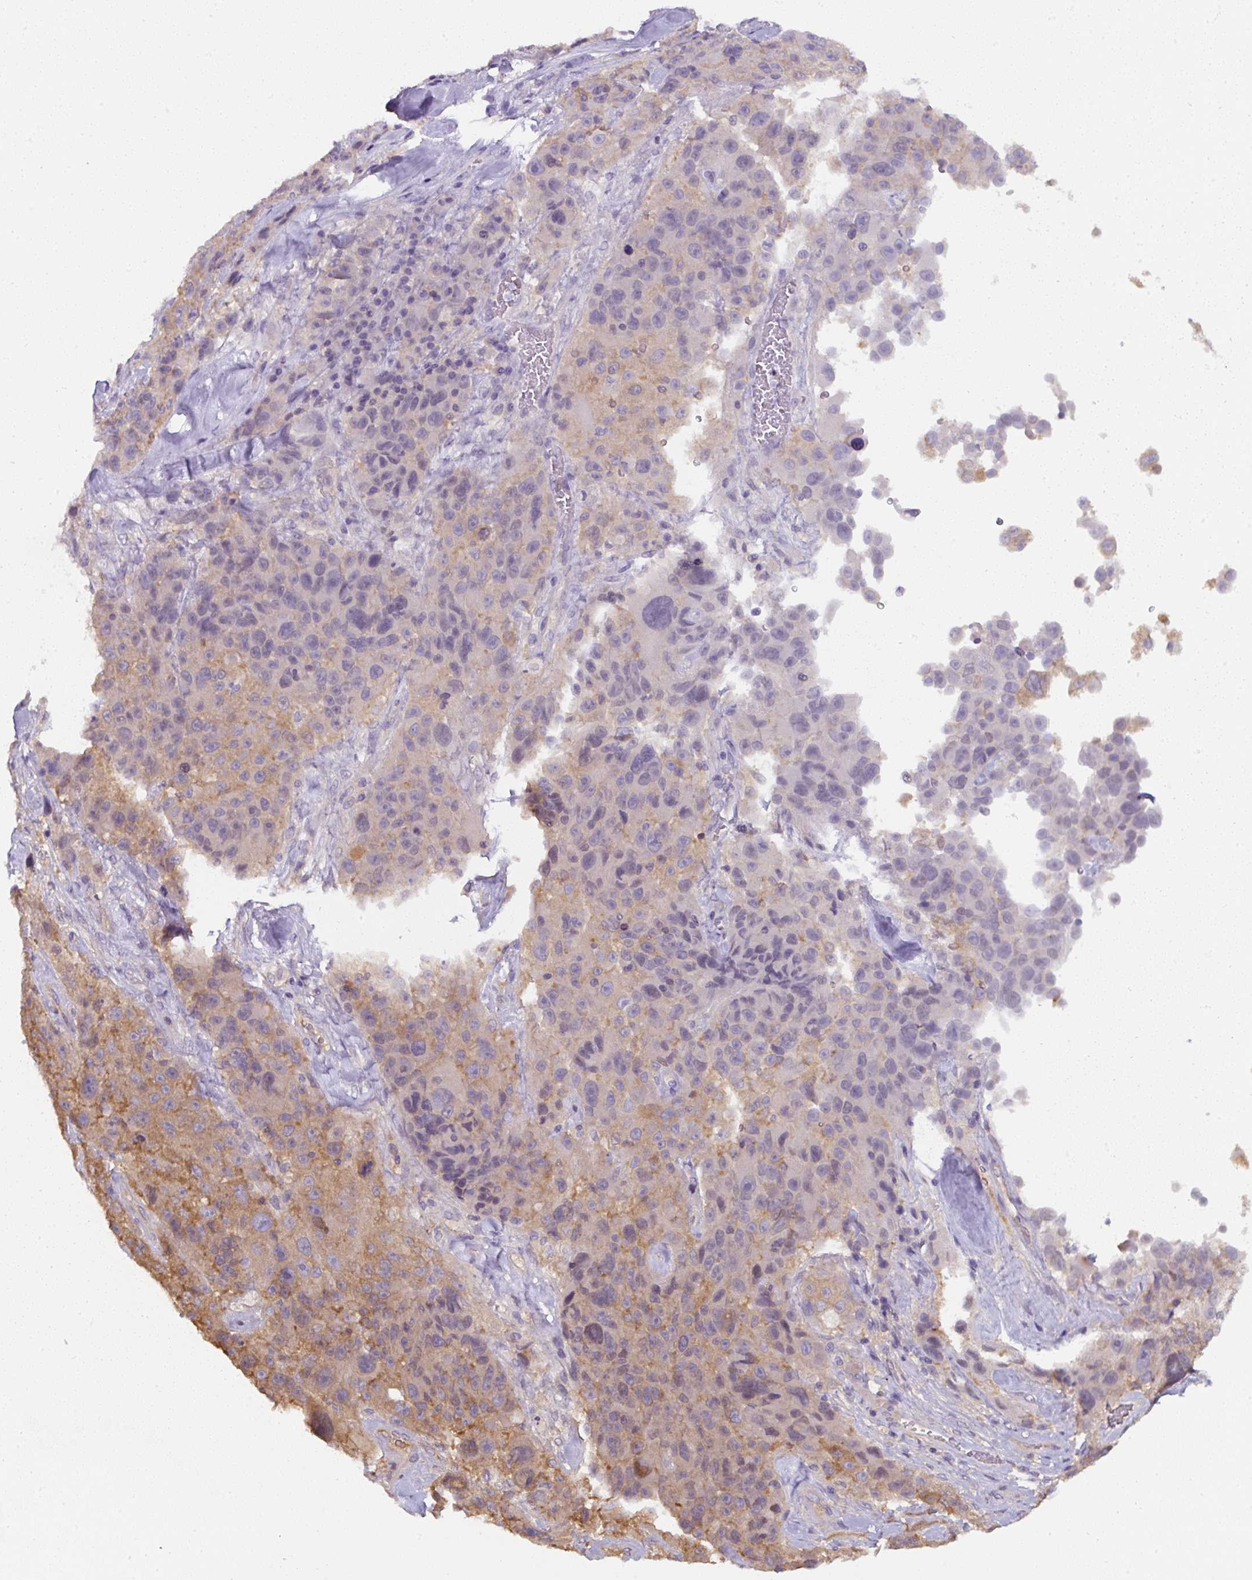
{"staining": {"intensity": "moderate", "quantity": "<25%", "location": "cytoplasmic/membranous"}, "tissue": "melanoma", "cell_type": "Tumor cells", "image_type": "cancer", "snomed": [{"axis": "morphology", "description": "Malignant melanoma, Metastatic site"}, {"axis": "topography", "description": "Lymph node"}], "caption": "DAB (3,3'-diaminobenzidine) immunohistochemical staining of malignant melanoma (metastatic site) exhibits moderate cytoplasmic/membranous protein positivity in approximately <25% of tumor cells.", "gene": "ST13", "patient": {"sex": "male", "age": 62}}